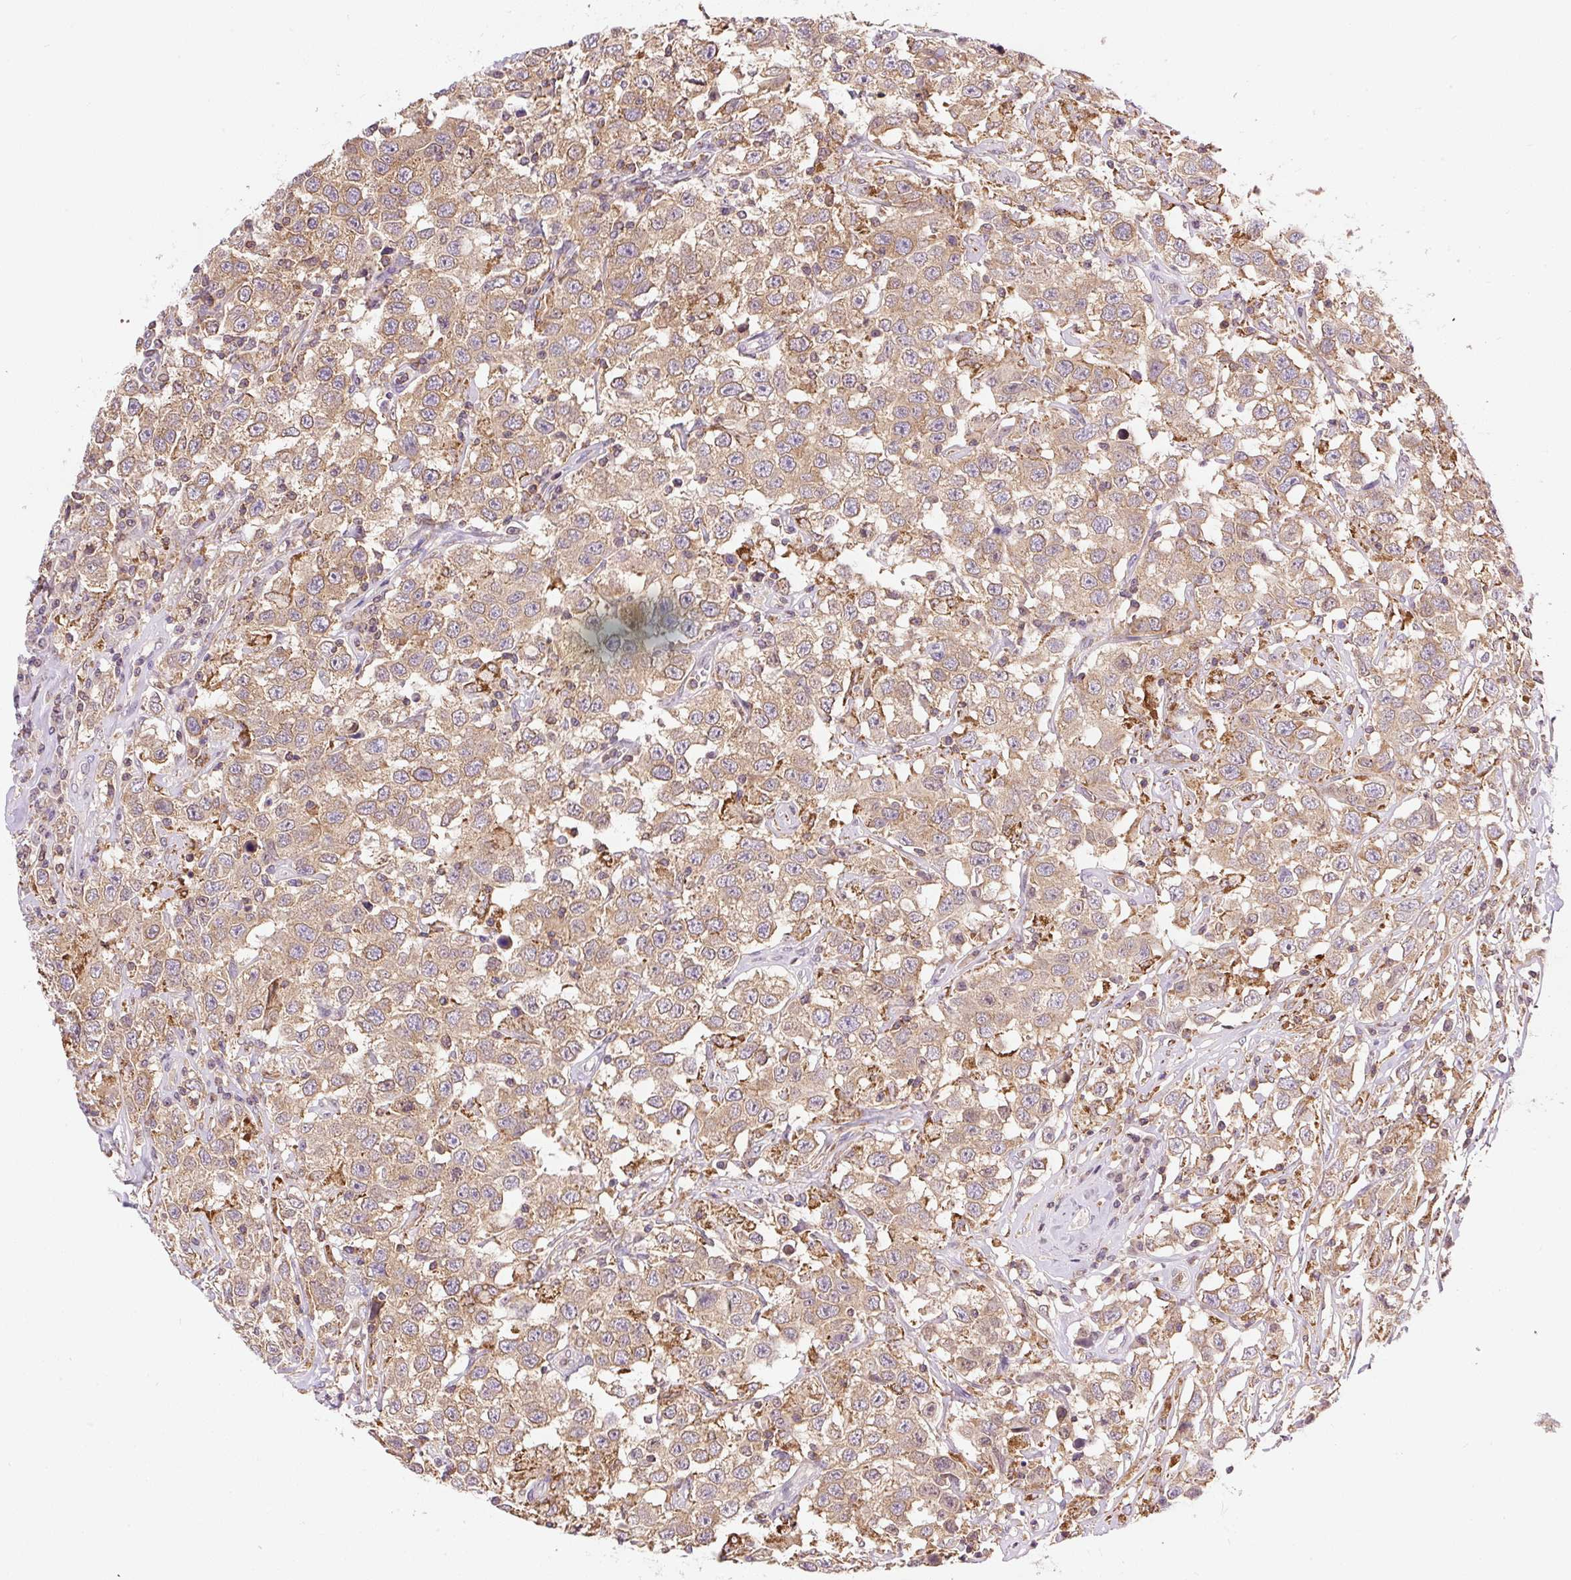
{"staining": {"intensity": "moderate", "quantity": ">75%", "location": "cytoplasmic/membranous"}, "tissue": "testis cancer", "cell_type": "Tumor cells", "image_type": "cancer", "snomed": [{"axis": "morphology", "description": "Seminoma, NOS"}, {"axis": "topography", "description": "Testis"}], "caption": "Immunohistochemistry (IHC) of human testis cancer (seminoma) displays medium levels of moderate cytoplasmic/membranous expression in approximately >75% of tumor cells.", "gene": "CARD11", "patient": {"sex": "male", "age": 41}}